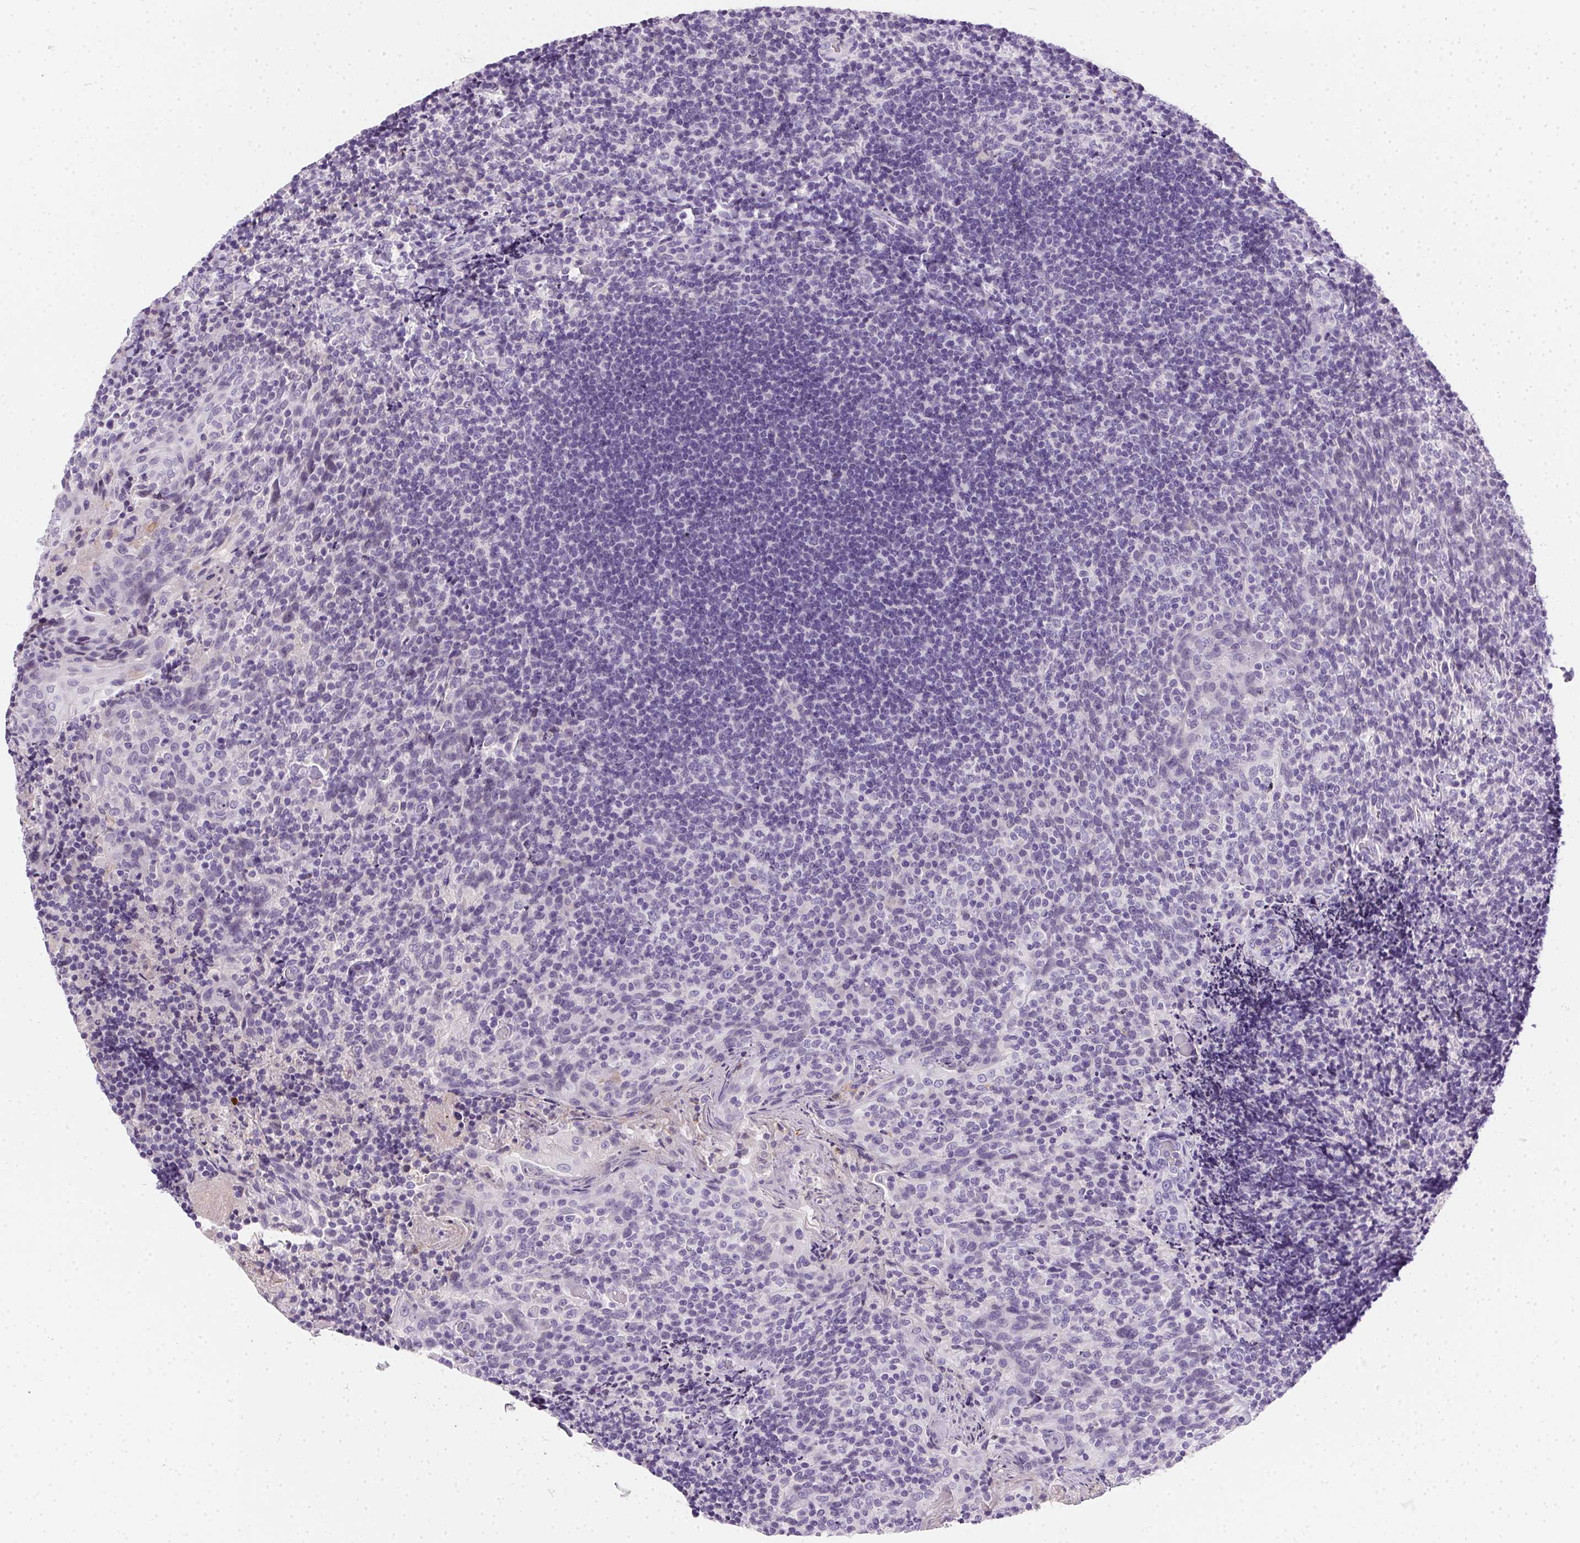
{"staining": {"intensity": "negative", "quantity": "none", "location": "none"}, "tissue": "tonsil", "cell_type": "Germinal center cells", "image_type": "normal", "snomed": [{"axis": "morphology", "description": "Normal tissue, NOS"}, {"axis": "topography", "description": "Tonsil"}], "caption": "DAB (3,3'-diaminobenzidine) immunohistochemical staining of normal tonsil reveals no significant staining in germinal center cells. Brightfield microscopy of immunohistochemistry (IHC) stained with DAB (3,3'-diaminobenzidine) (brown) and hematoxylin (blue), captured at high magnification.", "gene": "SSTR4", "patient": {"sex": "female", "age": 10}}